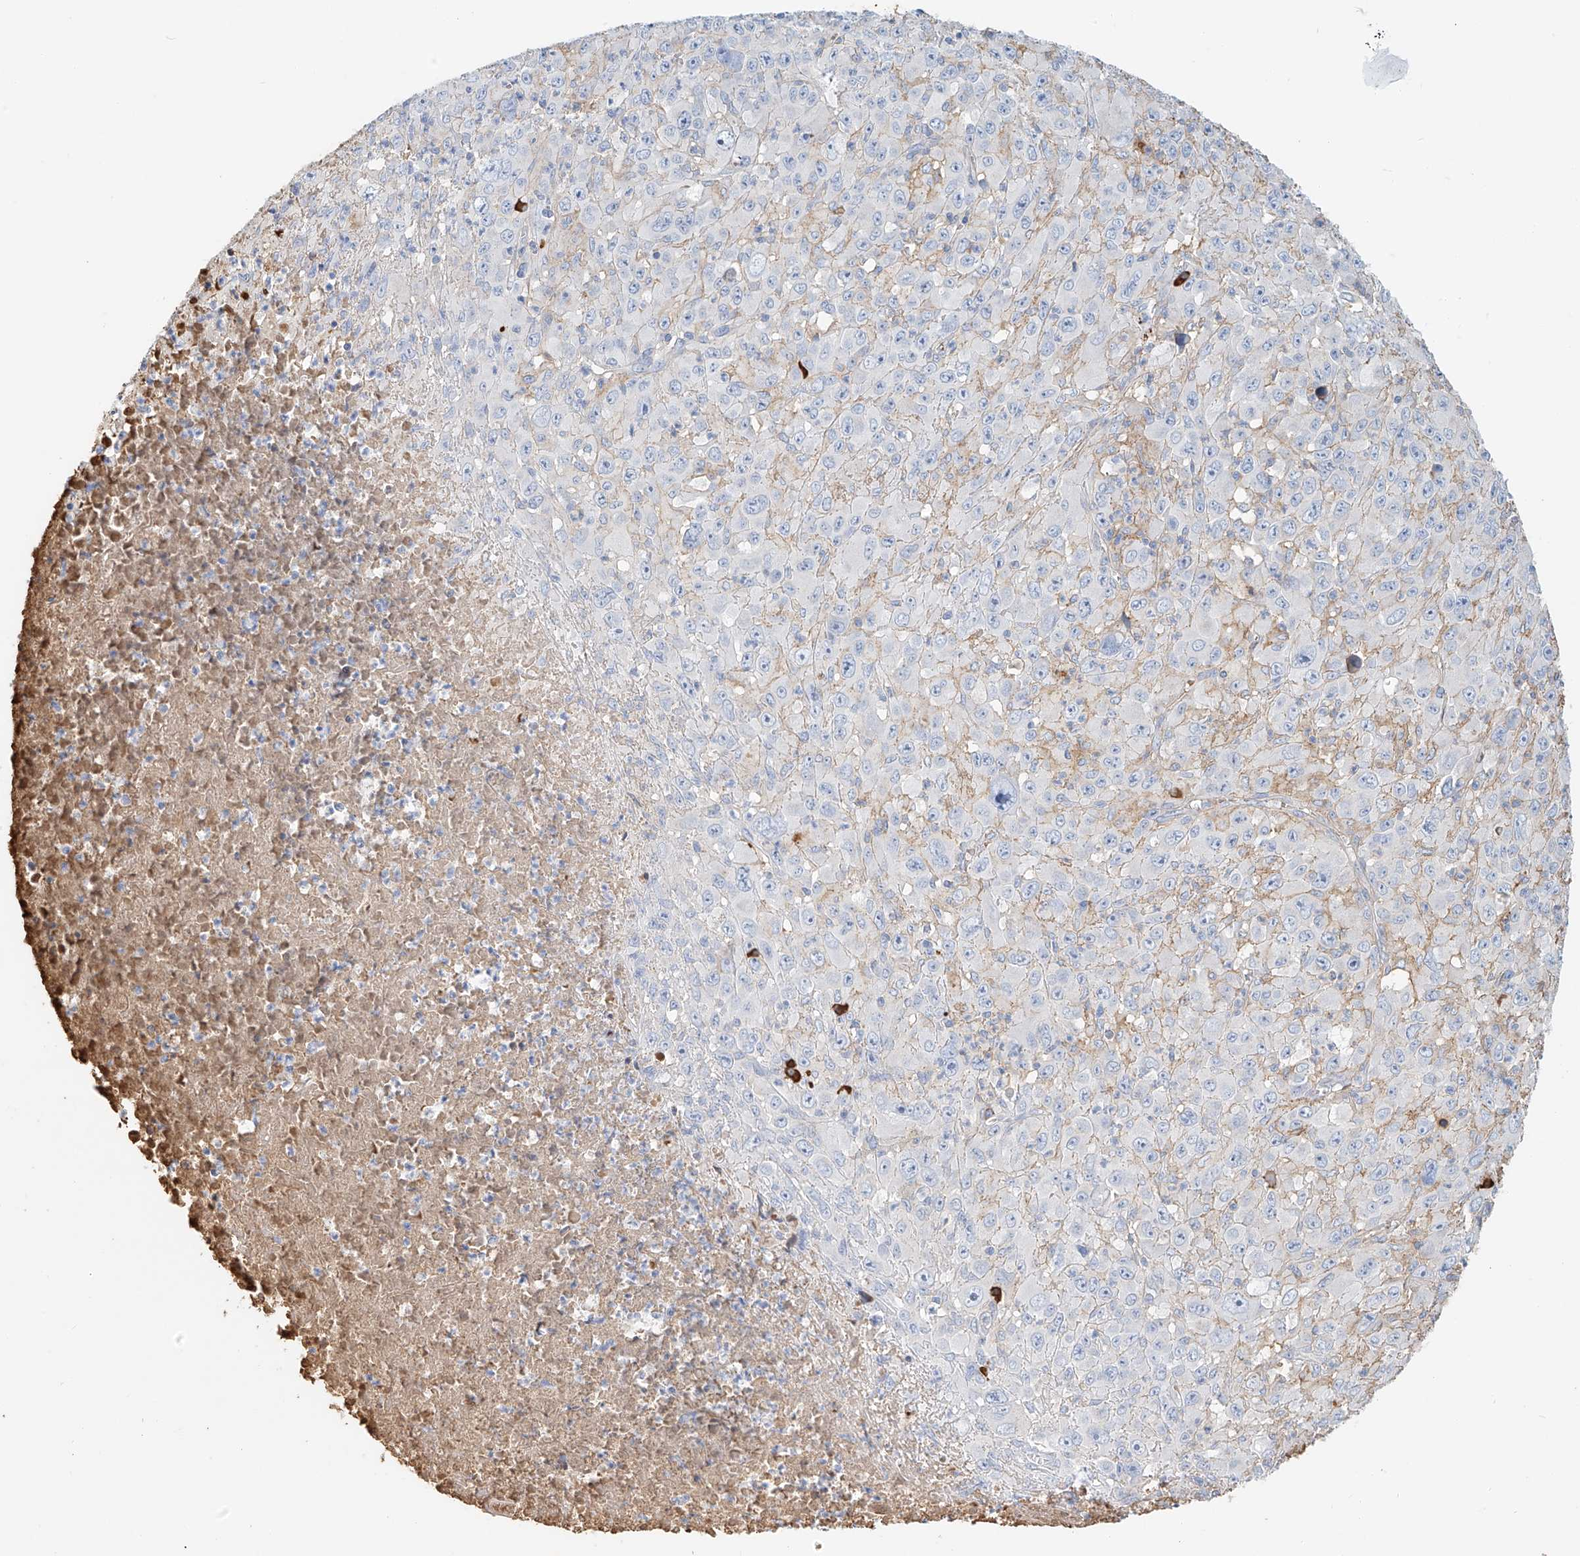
{"staining": {"intensity": "negative", "quantity": "none", "location": "none"}, "tissue": "melanoma", "cell_type": "Tumor cells", "image_type": "cancer", "snomed": [{"axis": "morphology", "description": "Malignant melanoma, Metastatic site"}, {"axis": "topography", "description": "Skin"}], "caption": "A micrograph of melanoma stained for a protein demonstrates no brown staining in tumor cells.", "gene": "ZFP30", "patient": {"sex": "female", "age": 56}}